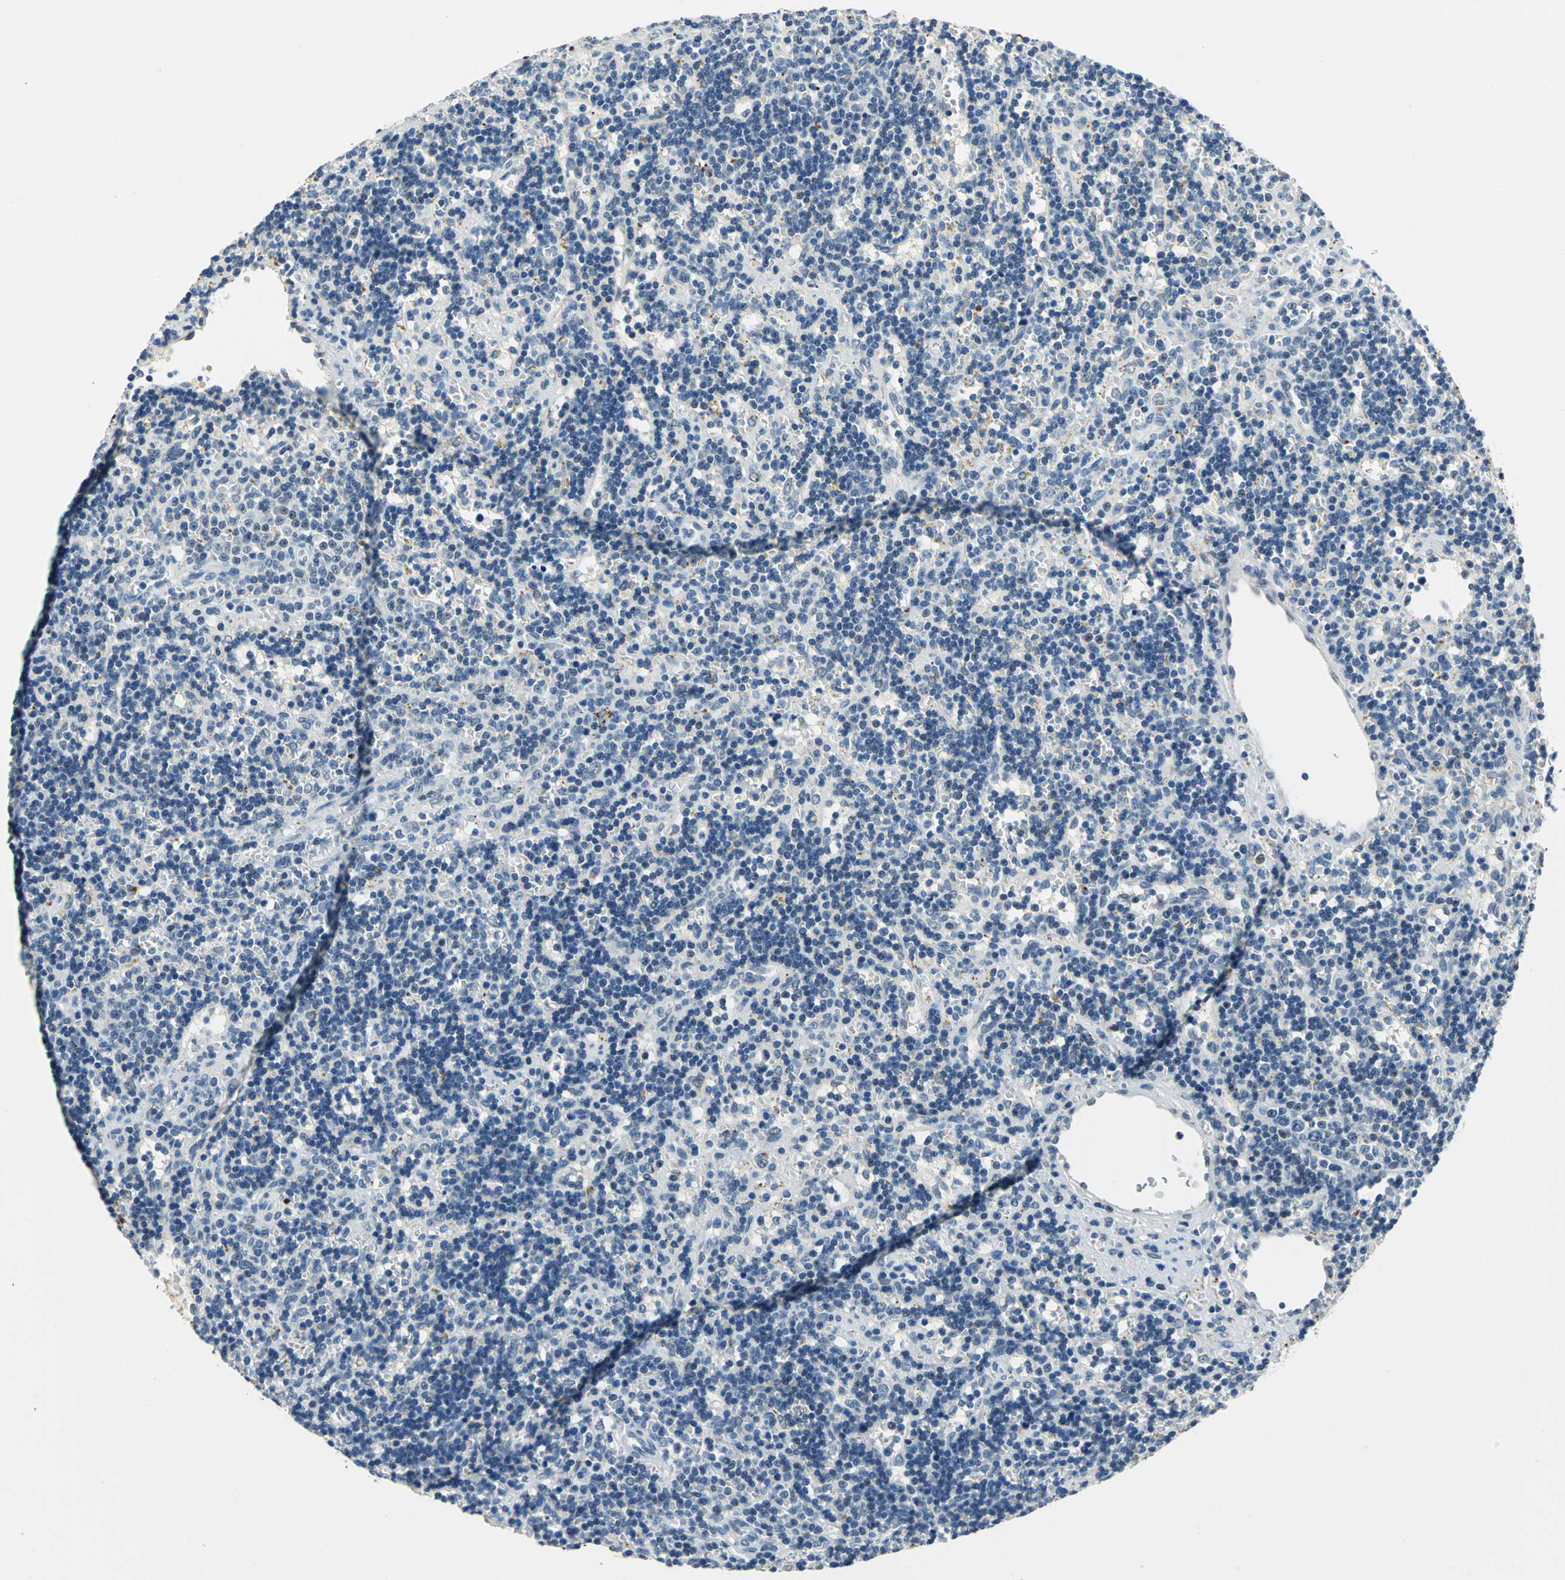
{"staining": {"intensity": "negative", "quantity": "none", "location": "none"}, "tissue": "lymphoma", "cell_type": "Tumor cells", "image_type": "cancer", "snomed": [{"axis": "morphology", "description": "Malignant lymphoma, non-Hodgkin's type, Low grade"}, {"axis": "topography", "description": "Spleen"}], "caption": "The image exhibits no staining of tumor cells in low-grade malignant lymphoma, non-Hodgkin's type. (DAB (3,3'-diaminobenzidine) immunohistochemistry (IHC), high magnification).", "gene": "RAD17", "patient": {"sex": "male", "age": 60}}